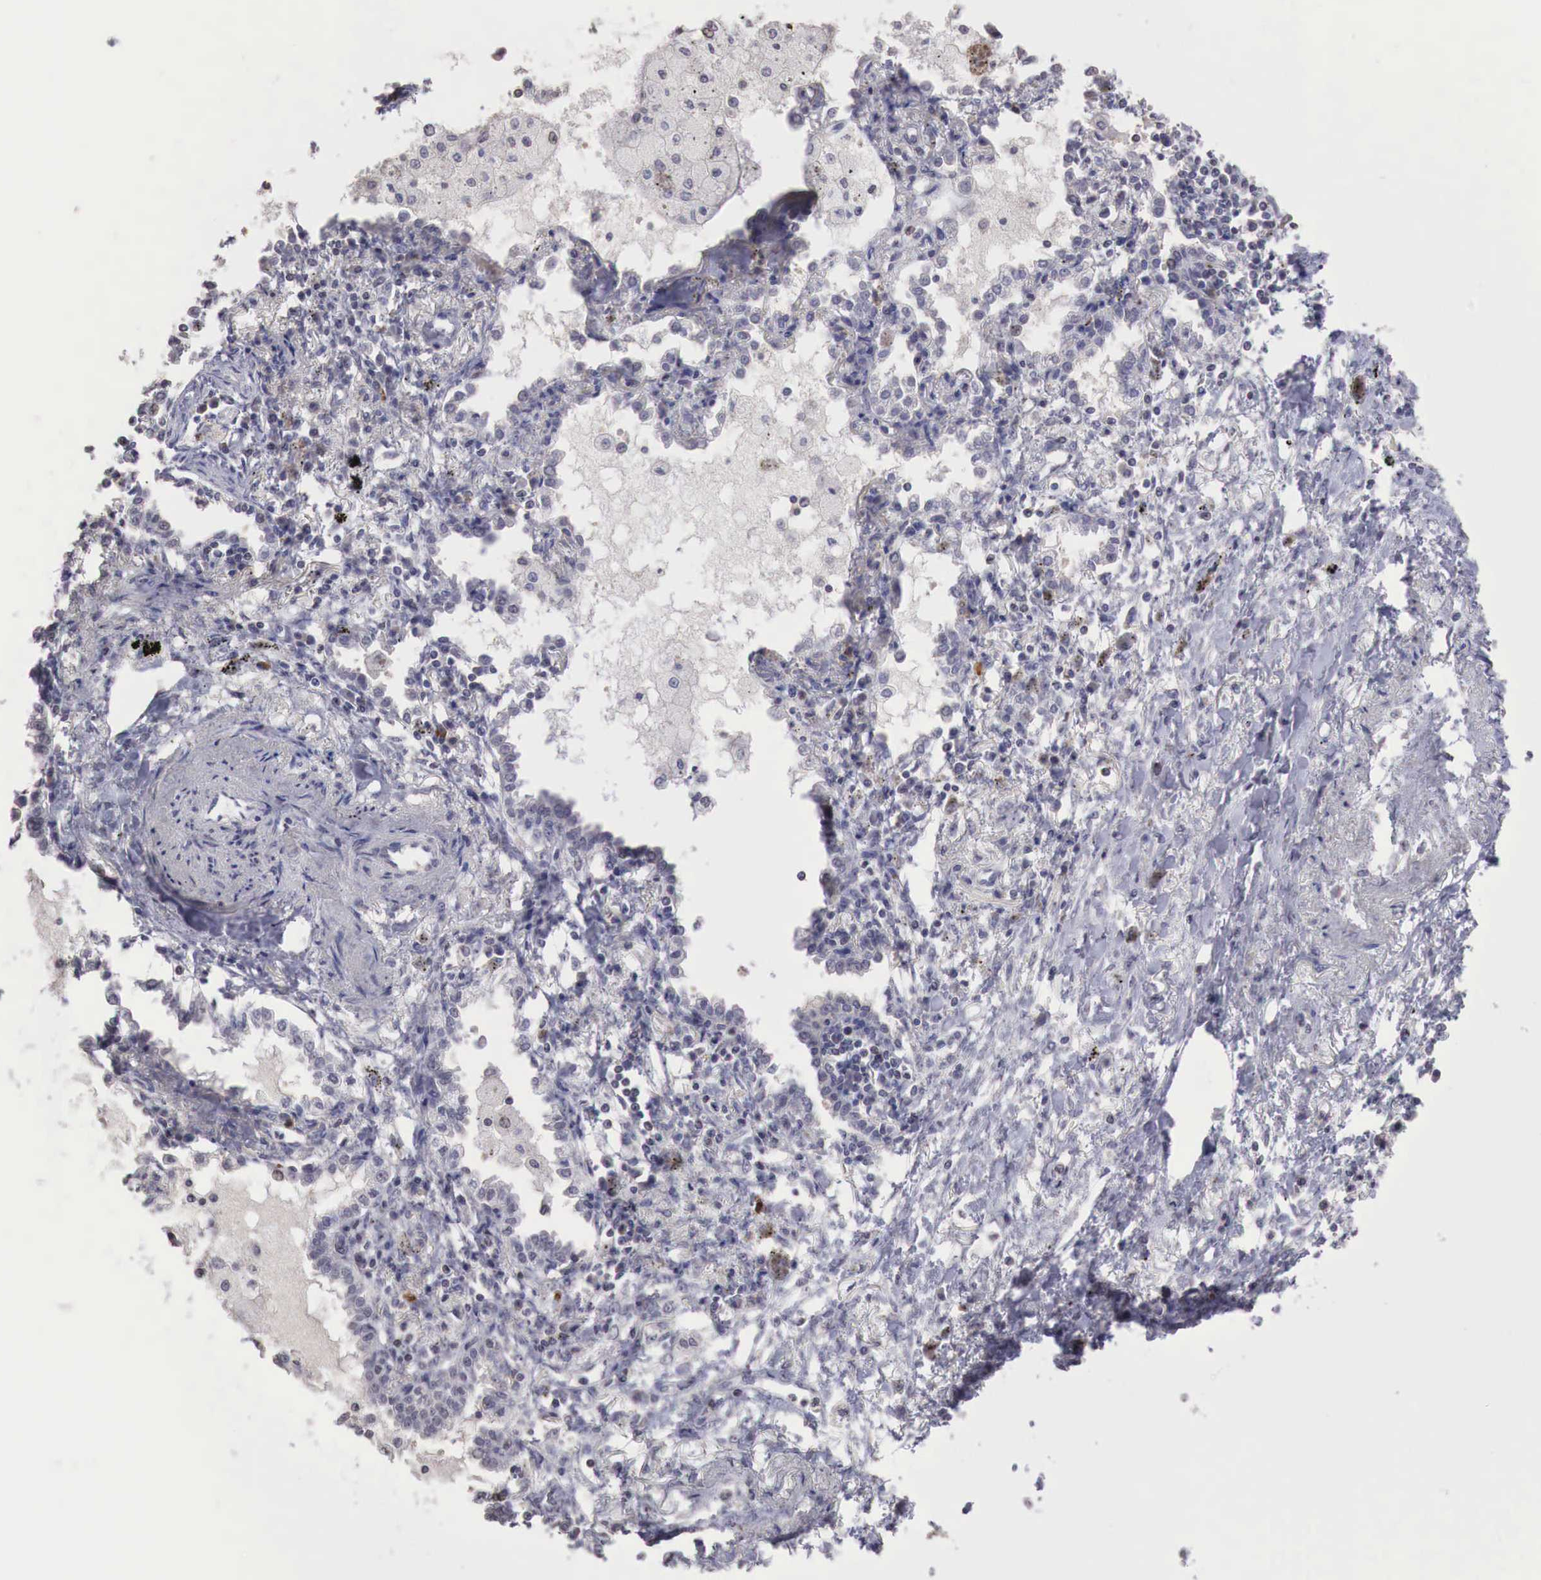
{"staining": {"intensity": "negative", "quantity": "none", "location": "none"}, "tissue": "lung cancer", "cell_type": "Tumor cells", "image_type": "cancer", "snomed": [{"axis": "morphology", "description": "Adenocarcinoma, NOS"}, {"axis": "topography", "description": "Lung"}], "caption": "This is a image of immunohistochemistry (IHC) staining of lung cancer, which shows no expression in tumor cells.", "gene": "TBC1D9", "patient": {"sex": "male", "age": 60}}